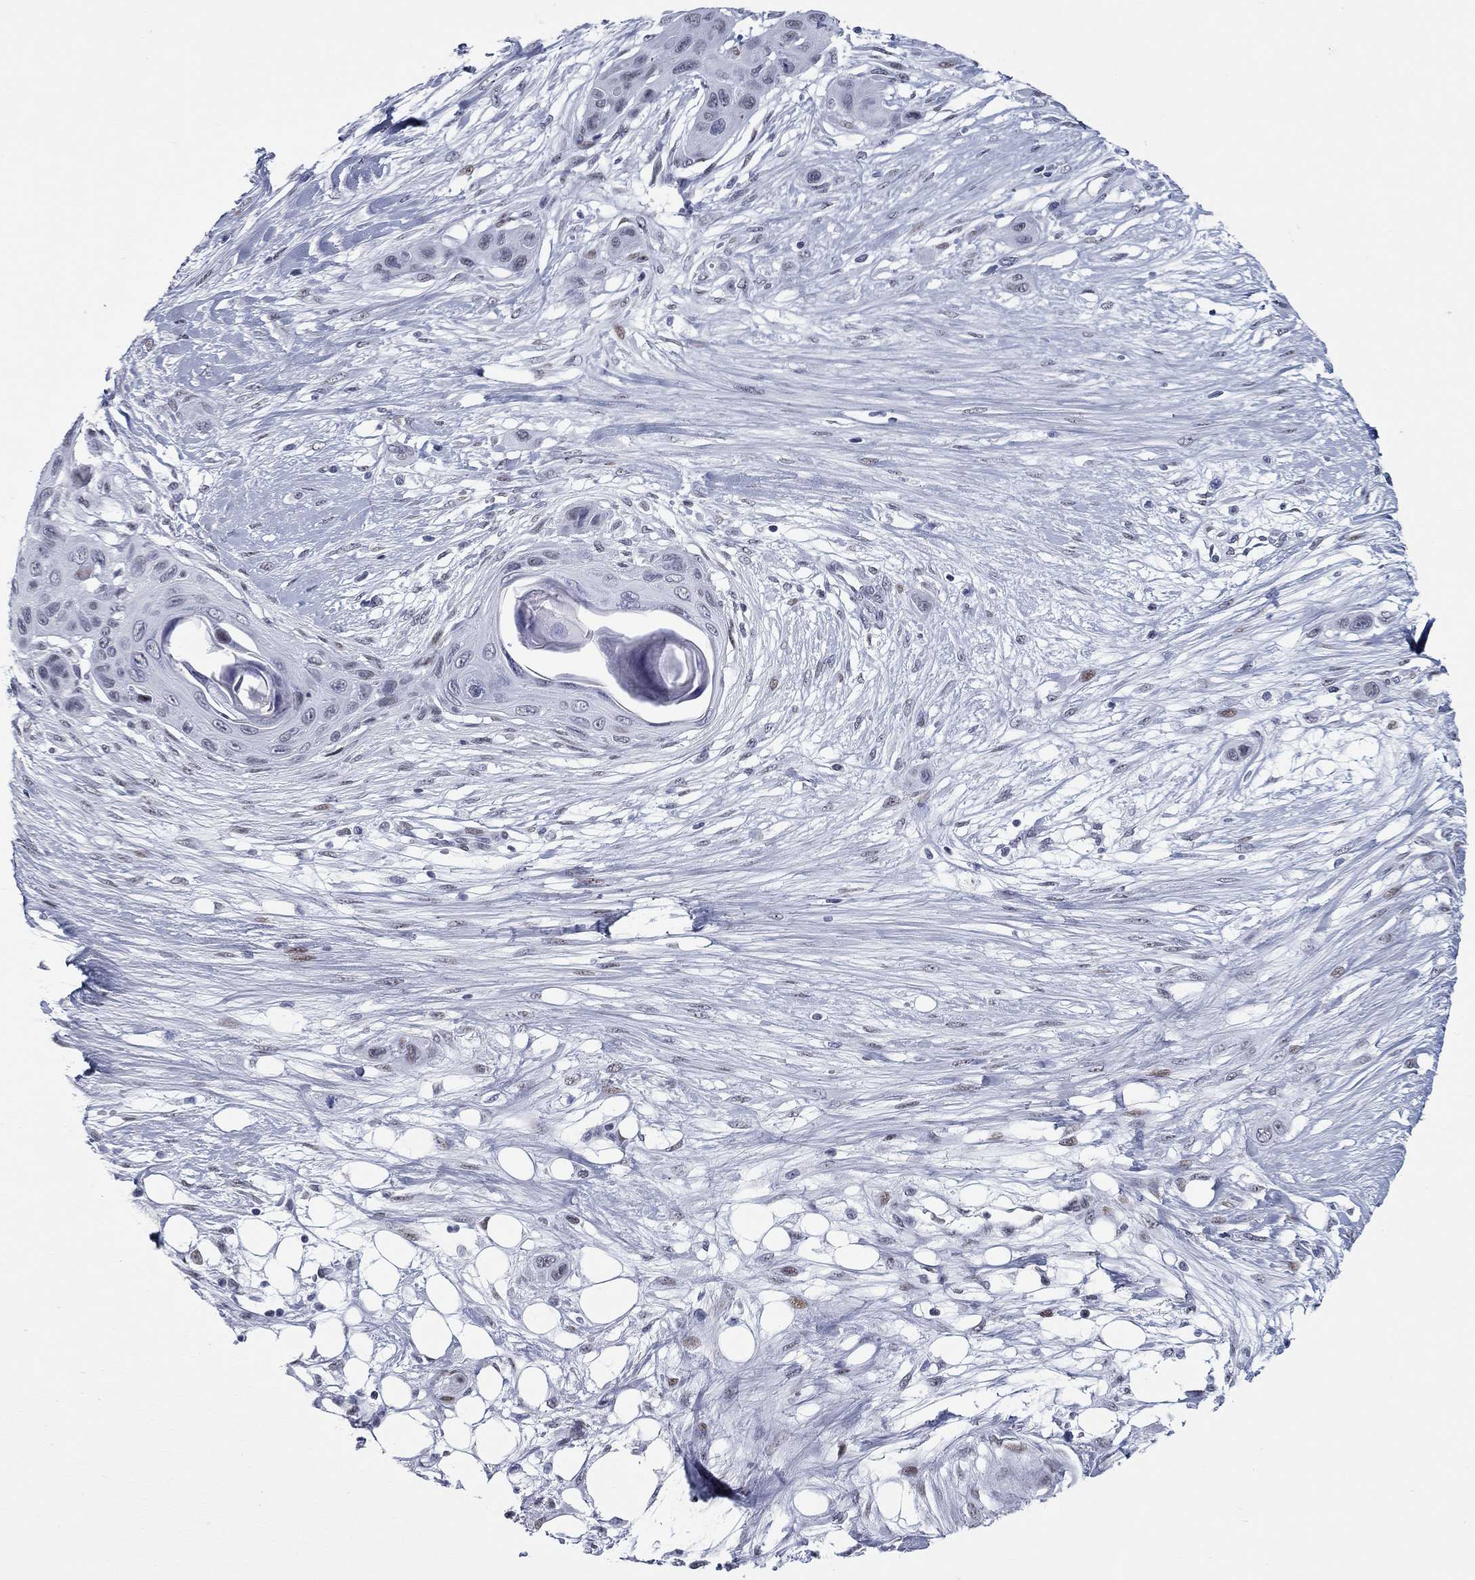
{"staining": {"intensity": "moderate", "quantity": "<25%", "location": "nuclear"}, "tissue": "skin cancer", "cell_type": "Tumor cells", "image_type": "cancer", "snomed": [{"axis": "morphology", "description": "Squamous cell carcinoma, NOS"}, {"axis": "topography", "description": "Skin"}], "caption": "The immunohistochemical stain highlights moderate nuclear staining in tumor cells of skin cancer (squamous cell carcinoma) tissue. (Stains: DAB (3,3'-diaminobenzidine) in brown, nuclei in blue, Microscopy: brightfield microscopy at high magnification).", "gene": "ASF1B", "patient": {"sex": "male", "age": 79}}